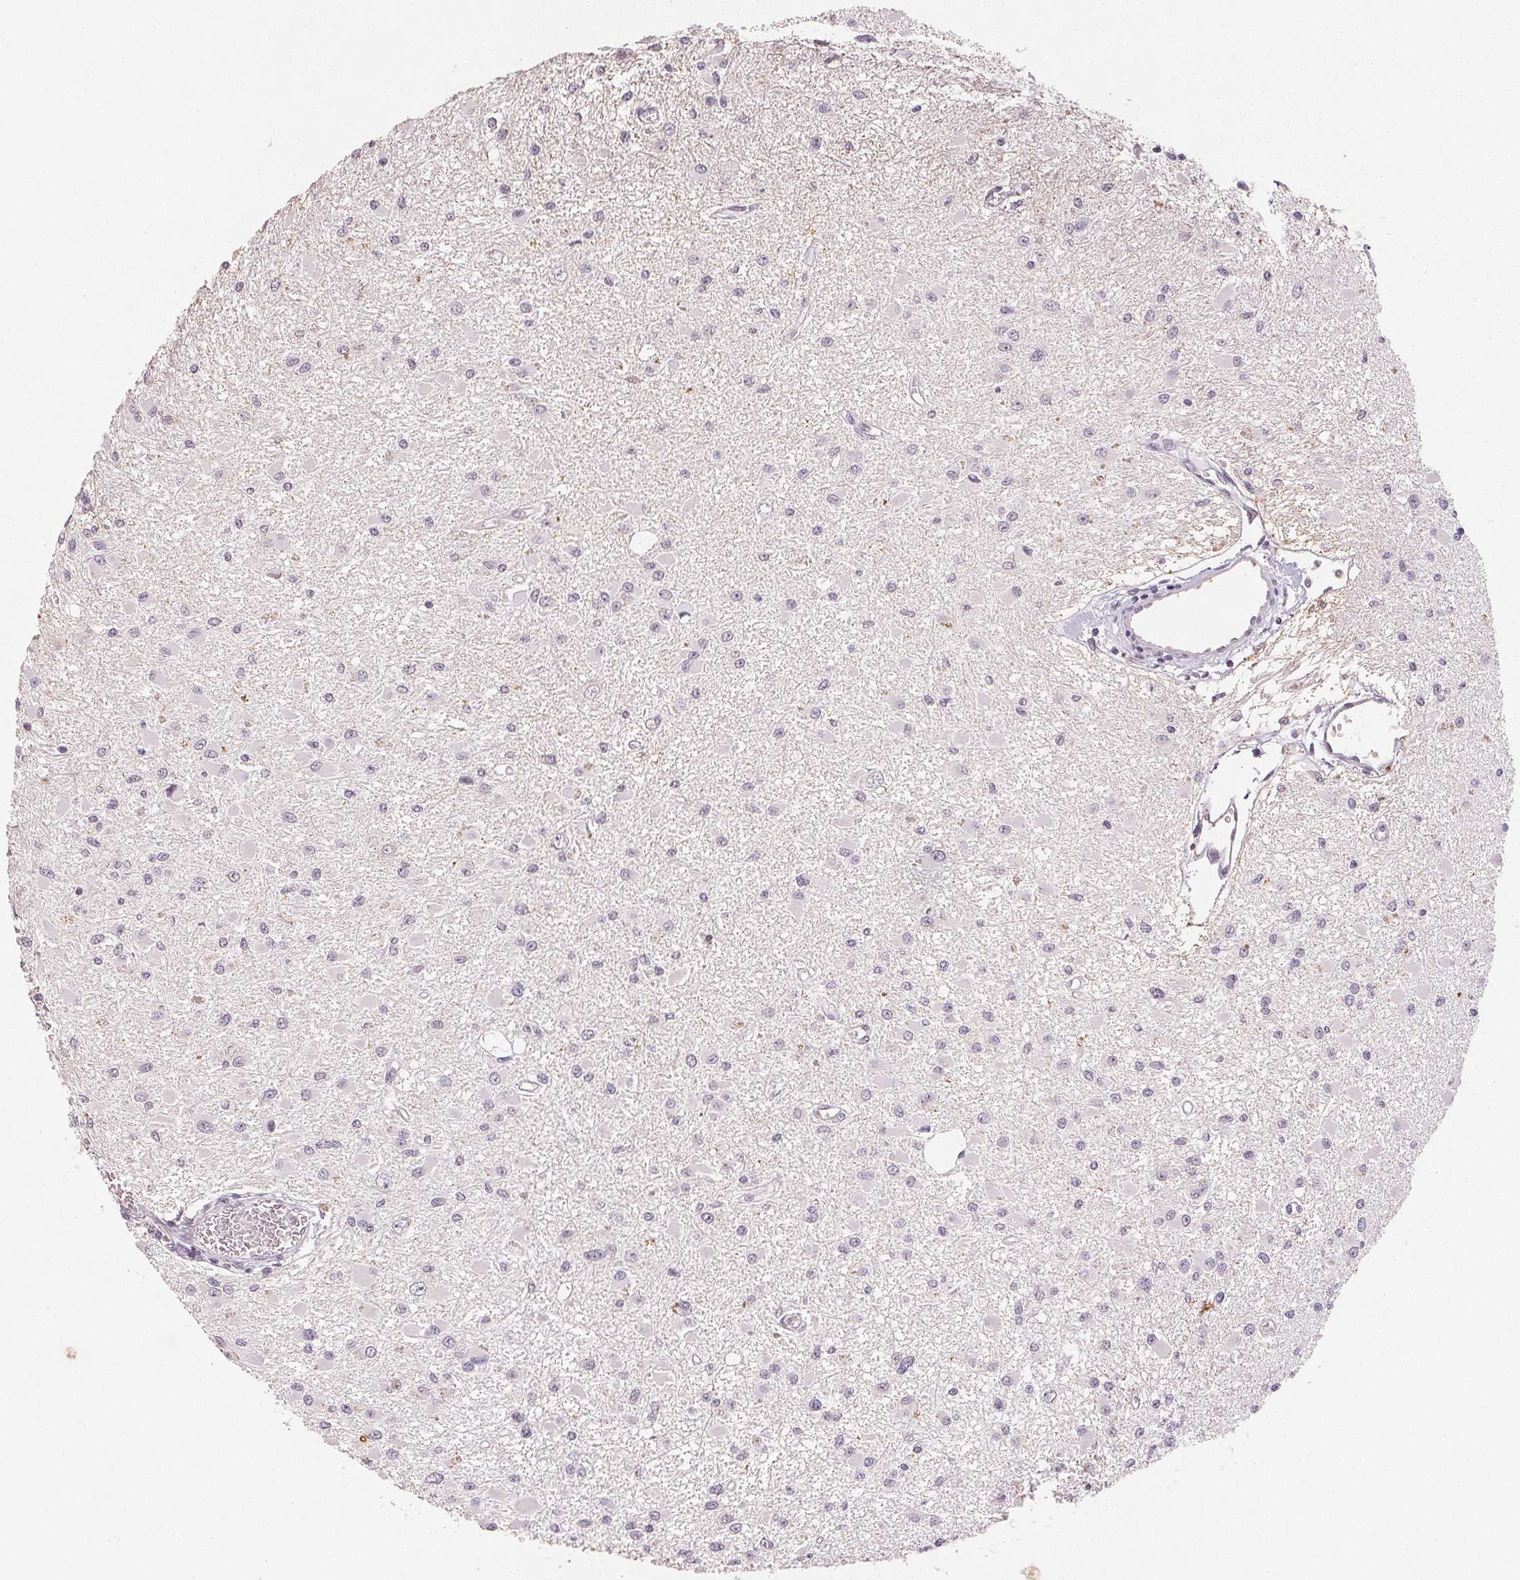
{"staining": {"intensity": "negative", "quantity": "none", "location": "none"}, "tissue": "glioma", "cell_type": "Tumor cells", "image_type": "cancer", "snomed": [{"axis": "morphology", "description": "Glioma, malignant, High grade"}, {"axis": "topography", "description": "Brain"}], "caption": "This is an immunohistochemistry (IHC) image of human high-grade glioma (malignant). There is no positivity in tumor cells.", "gene": "SMTN", "patient": {"sex": "male", "age": 54}}